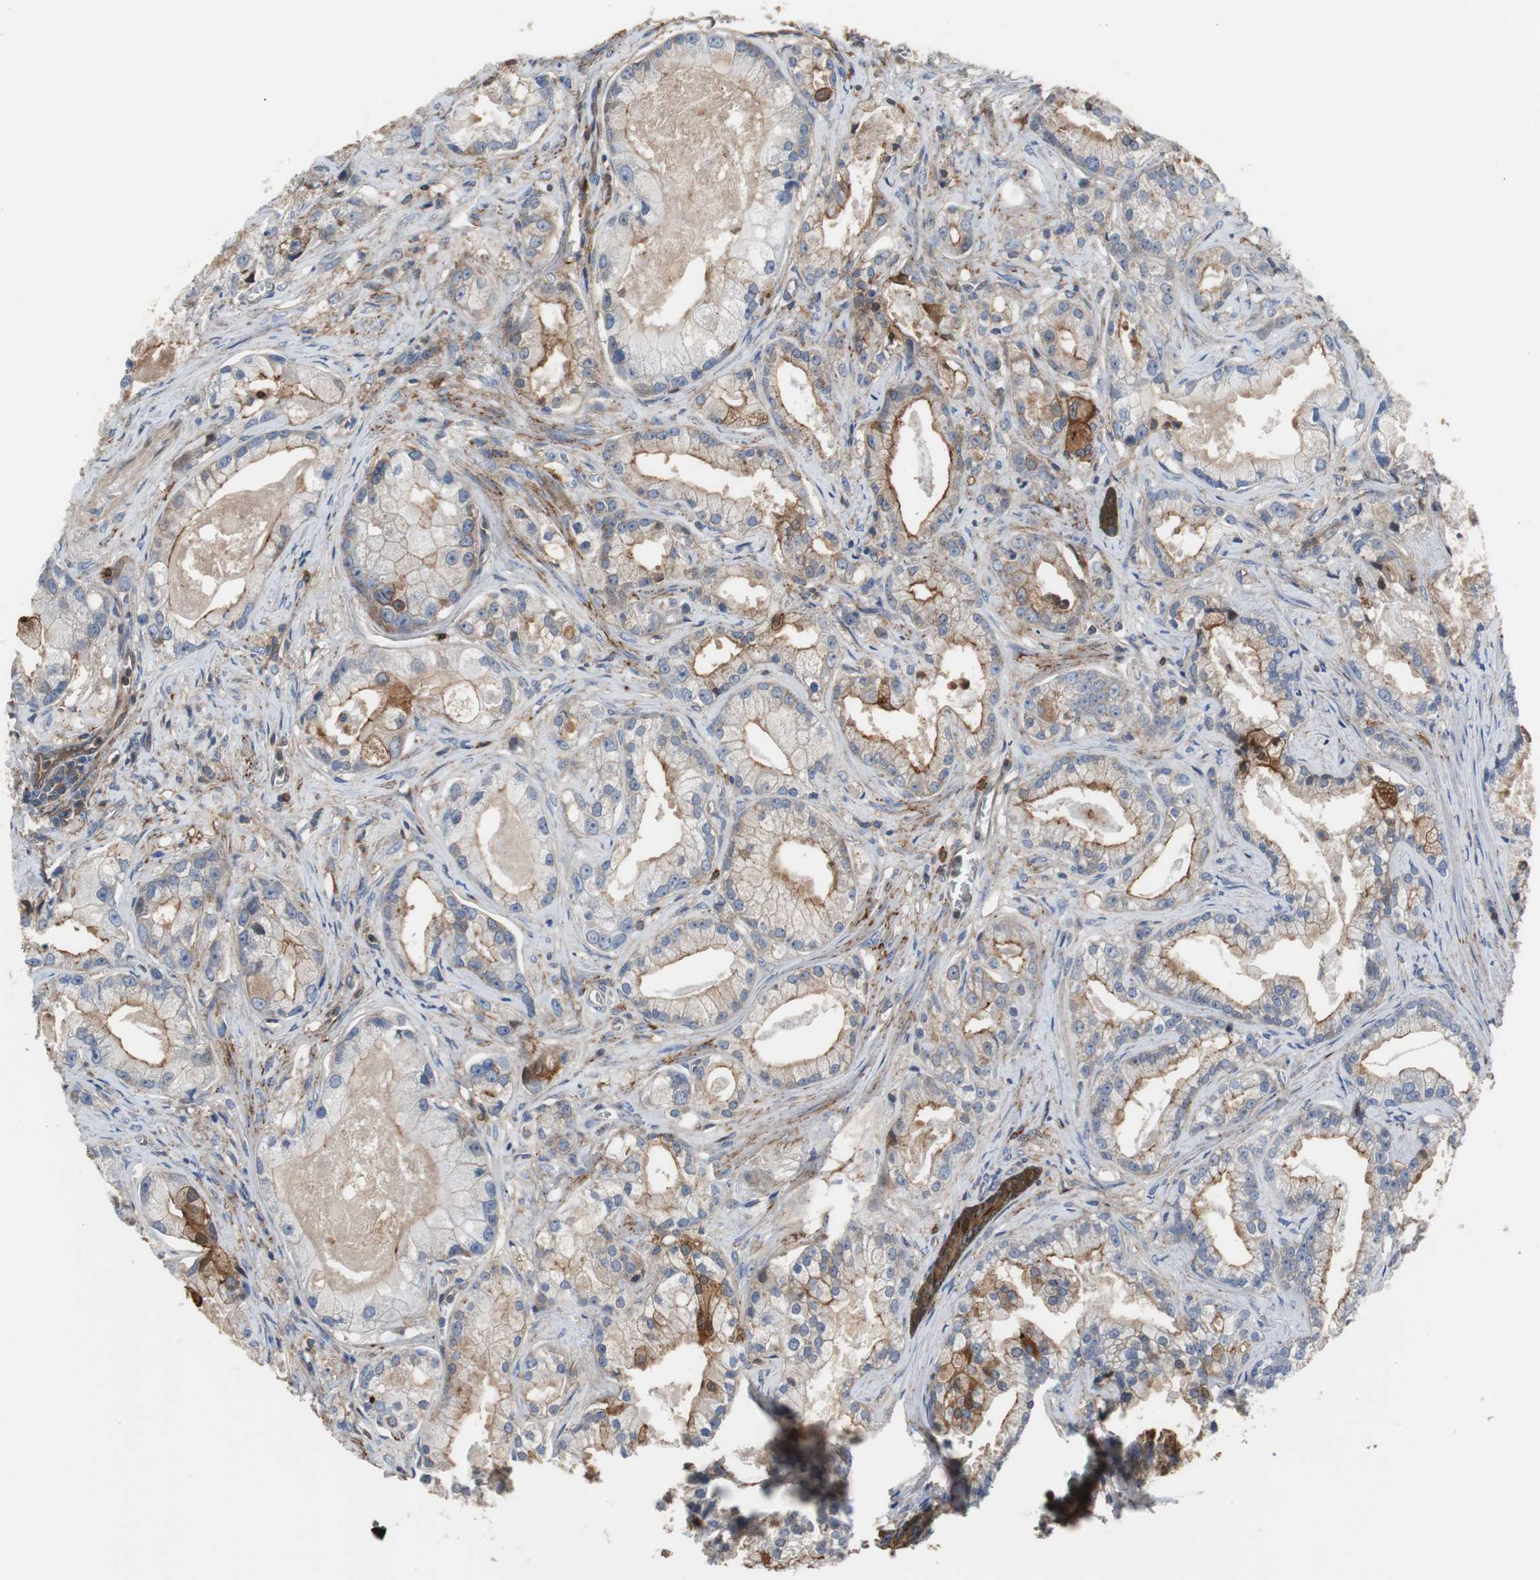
{"staining": {"intensity": "weak", "quantity": "<25%", "location": "cytoplasmic/membranous"}, "tissue": "prostate cancer", "cell_type": "Tumor cells", "image_type": "cancer", "snomed": [{"axis": "morphology", "description": "Adenocarcinoma, Low grade"}, {"axis": "topography", "description": "Prostate"}], "caption": "Immunohistochemical staining of human prostate cancer exhibits no significant staining in tumor cells.", "gene": "ANXA4", "patient": {"sex": "male", "age": 59}}